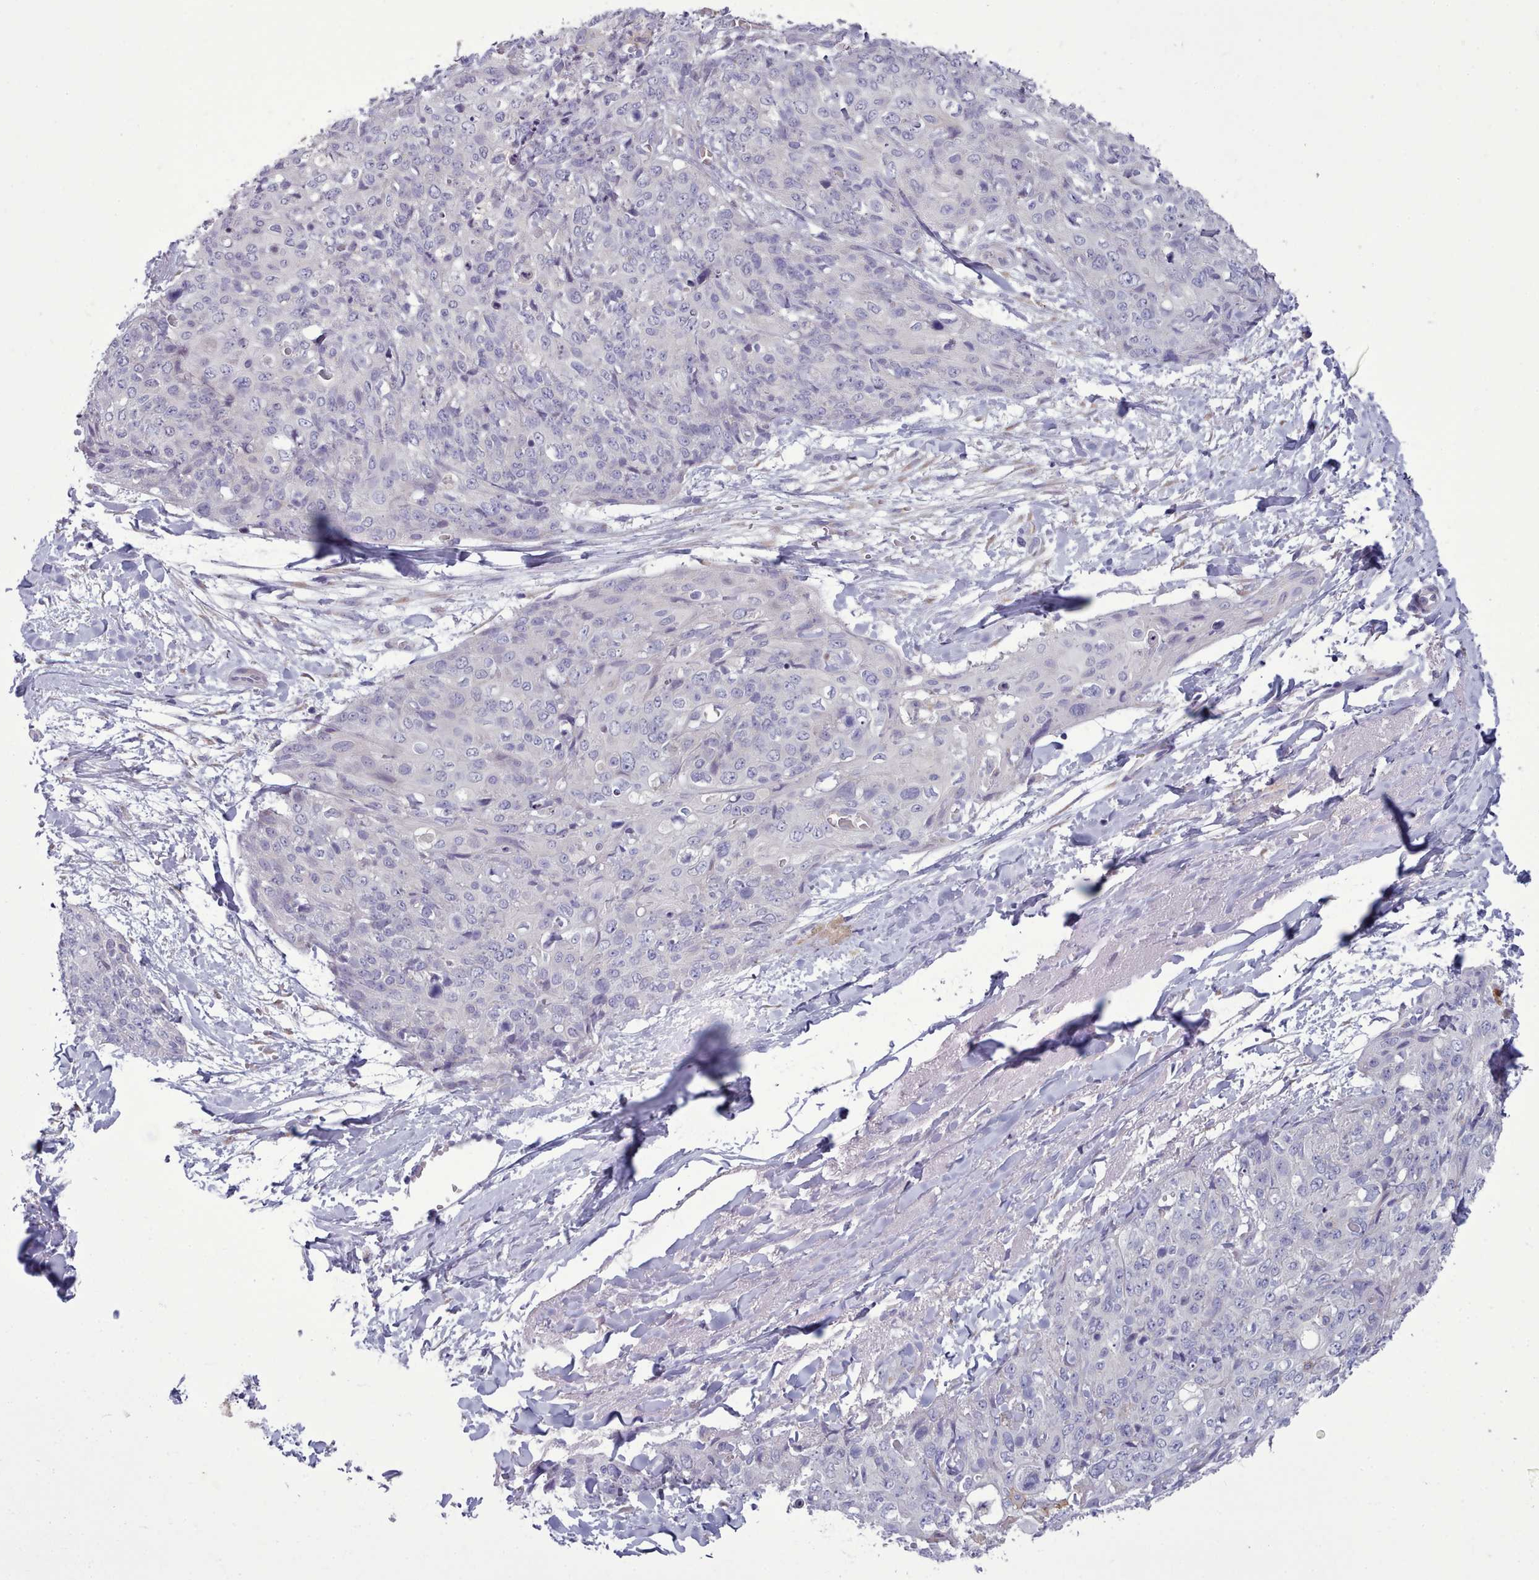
{"staining": {"intensity": "negative", "quantity": "none", "location": "none"}, "tissue": "skin cancer", "cell_type": "Tumor cells", "image_type": "cancer", "snomed": [{"axis": "morphology", "description": "Squamous cell carcinoma, NOS"}, {"axis": "topography", "description": "Skin"}, {"axis": "topography", "description": "Vulva"}], "caption": "Immunohistochemistry (IHC) of human skin cancer demonstrates no positivity in tumor cells.", "gene": "MYRFL", "patient": {"sex": "female", "age": 85}}